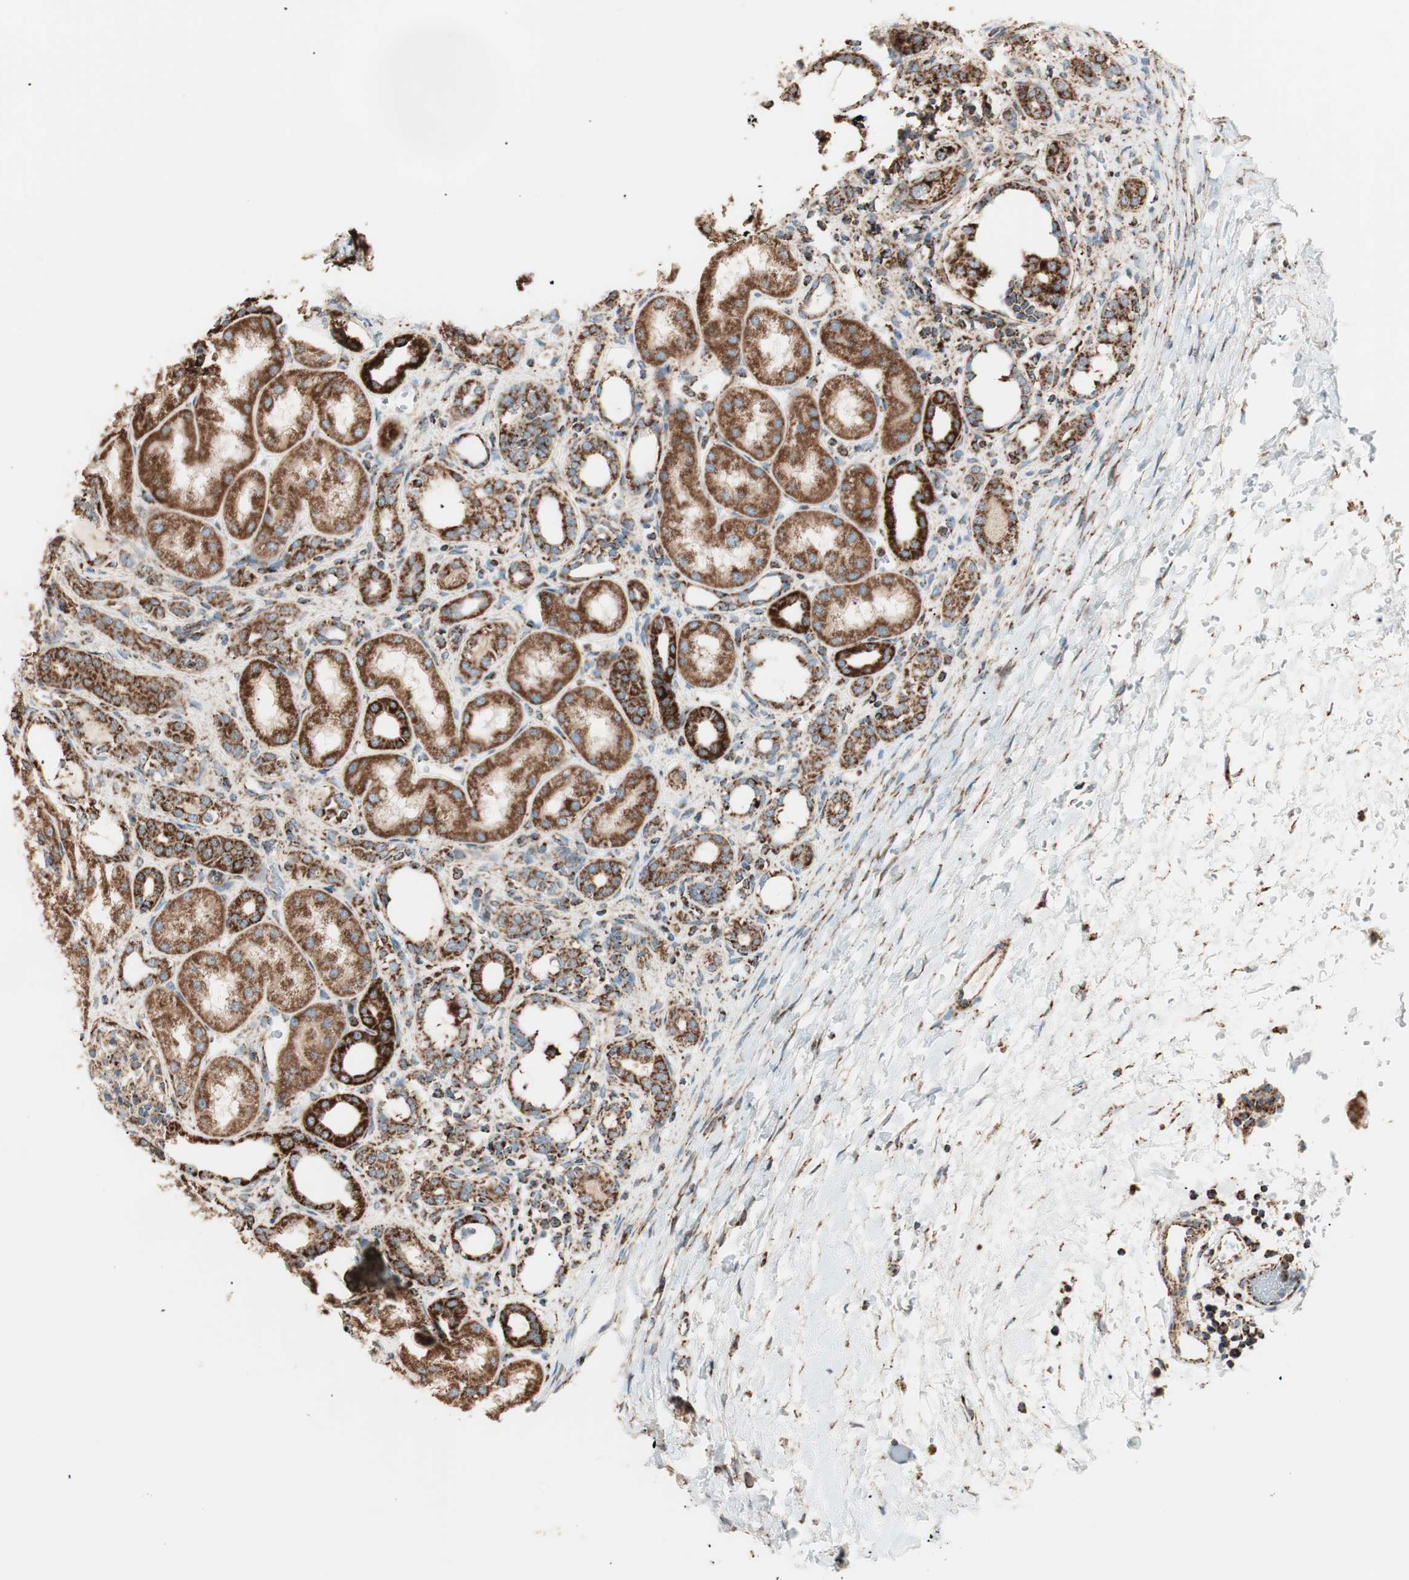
{"staining": {"intensity": "moderate", "quantity": ">75%", "location": "cytoplasmic/membranous"}, "tissue": "kidney", "cell_type": "Cells in glomeruli", "image_type": "normal", "snomed": [{"axis": "morphology", "description": "Normal tissue, NOS"}, {"axis": "topography", "description": "Kidney"}], "caption": "Human kidney stained with a brown dye displays moderate cytoplasmic/membranous positive positivity in approximately >75% of cells in glomeruli.", "gene": "TOMM22", "patient": {"sex": "male", "age": 7}}